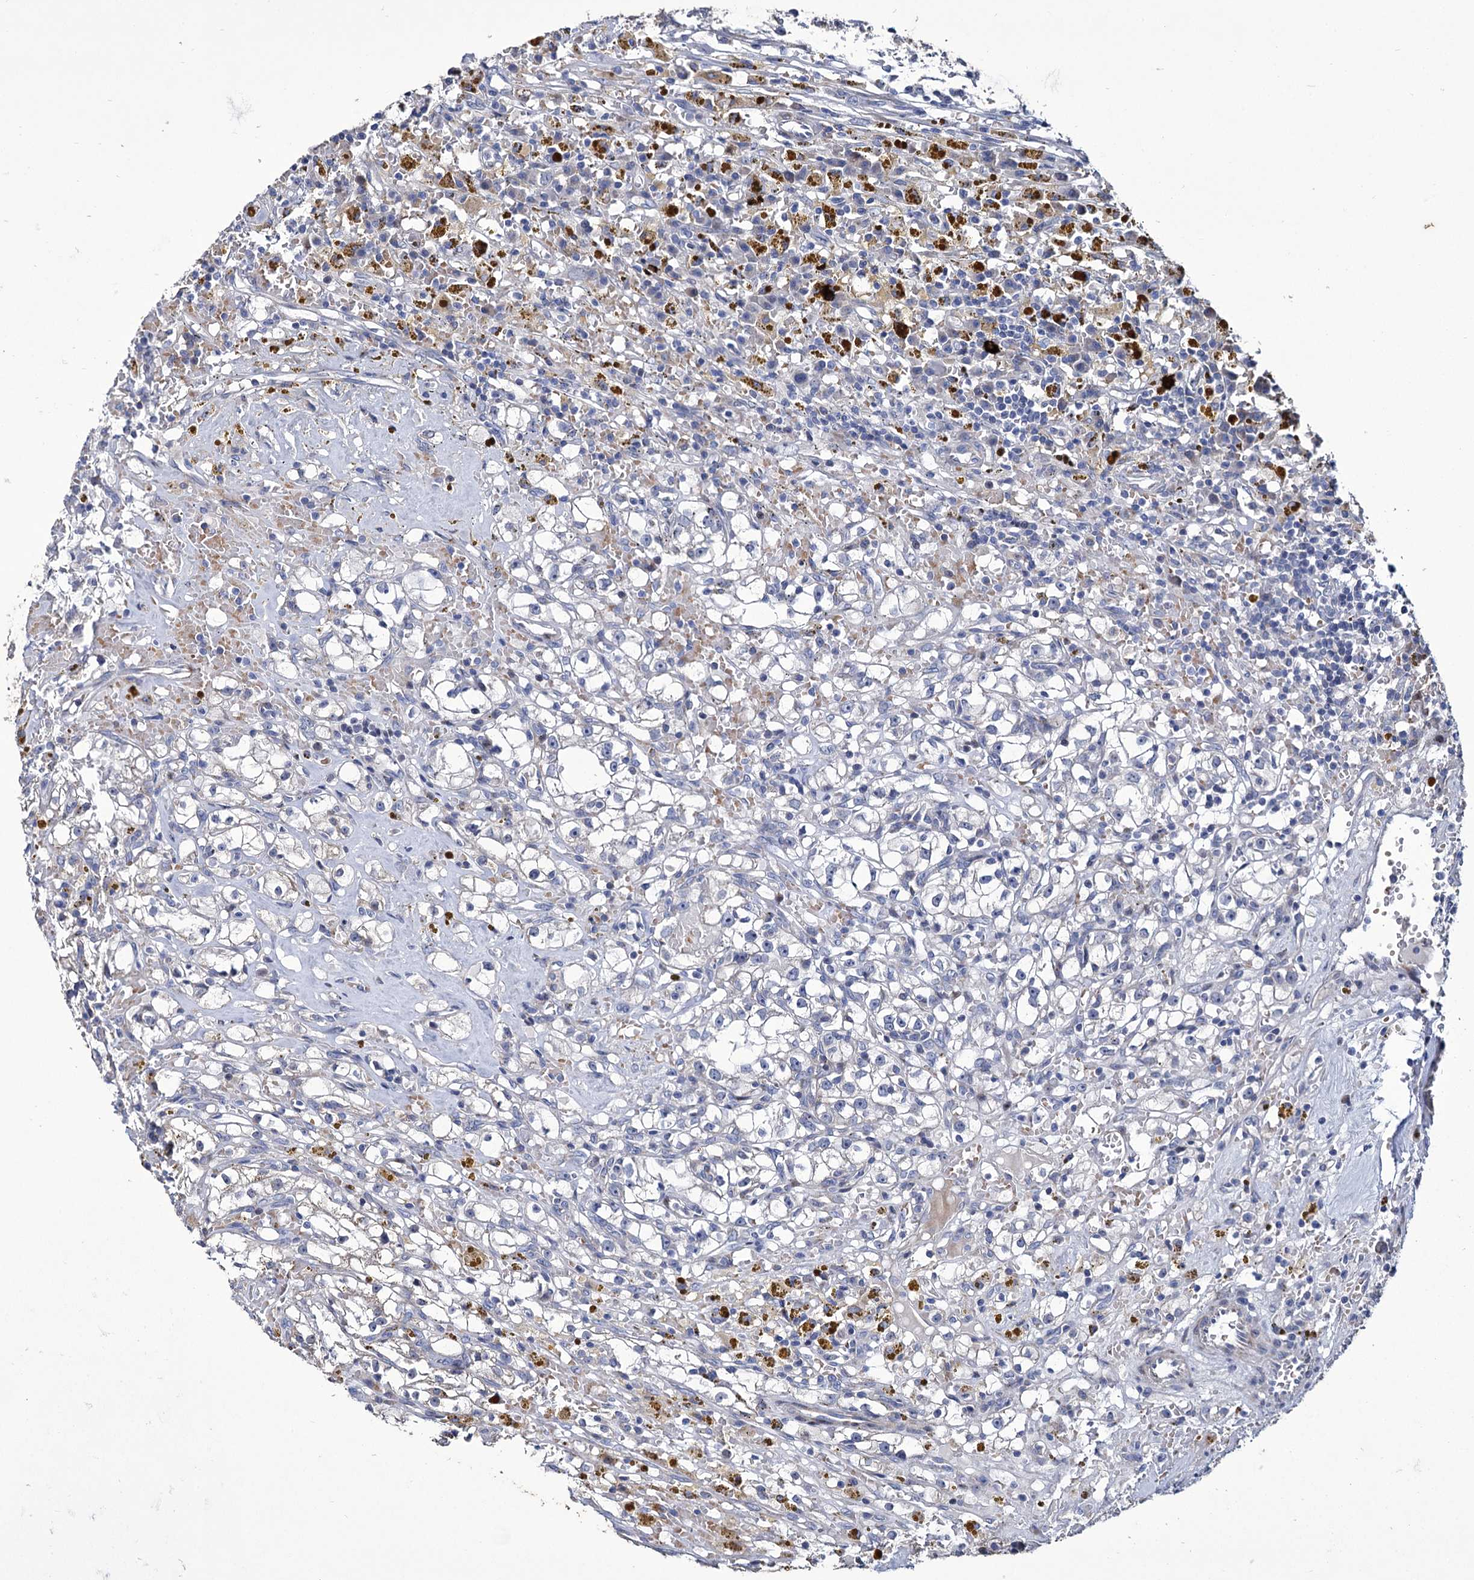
{"staining": {"intensity": "negative", "quantity": "none", "location": "none"}, "tissue": "renal cancer", "cell_type": "Tumor cells", "image_type": "cancer", "snomed": [{"axis": "morphology", "description": "Adenocarcinoma, NOS"}, {"axis": "topography", "description": "Kidney"}], "caption": "This is an immunohistochemistry (IHC) histopathology image of human renal adenocarcinoma. There is no positivity in tumor cells.", "gene": "TUBGCP5", "patient": {"sex": "male", "age": 56}}